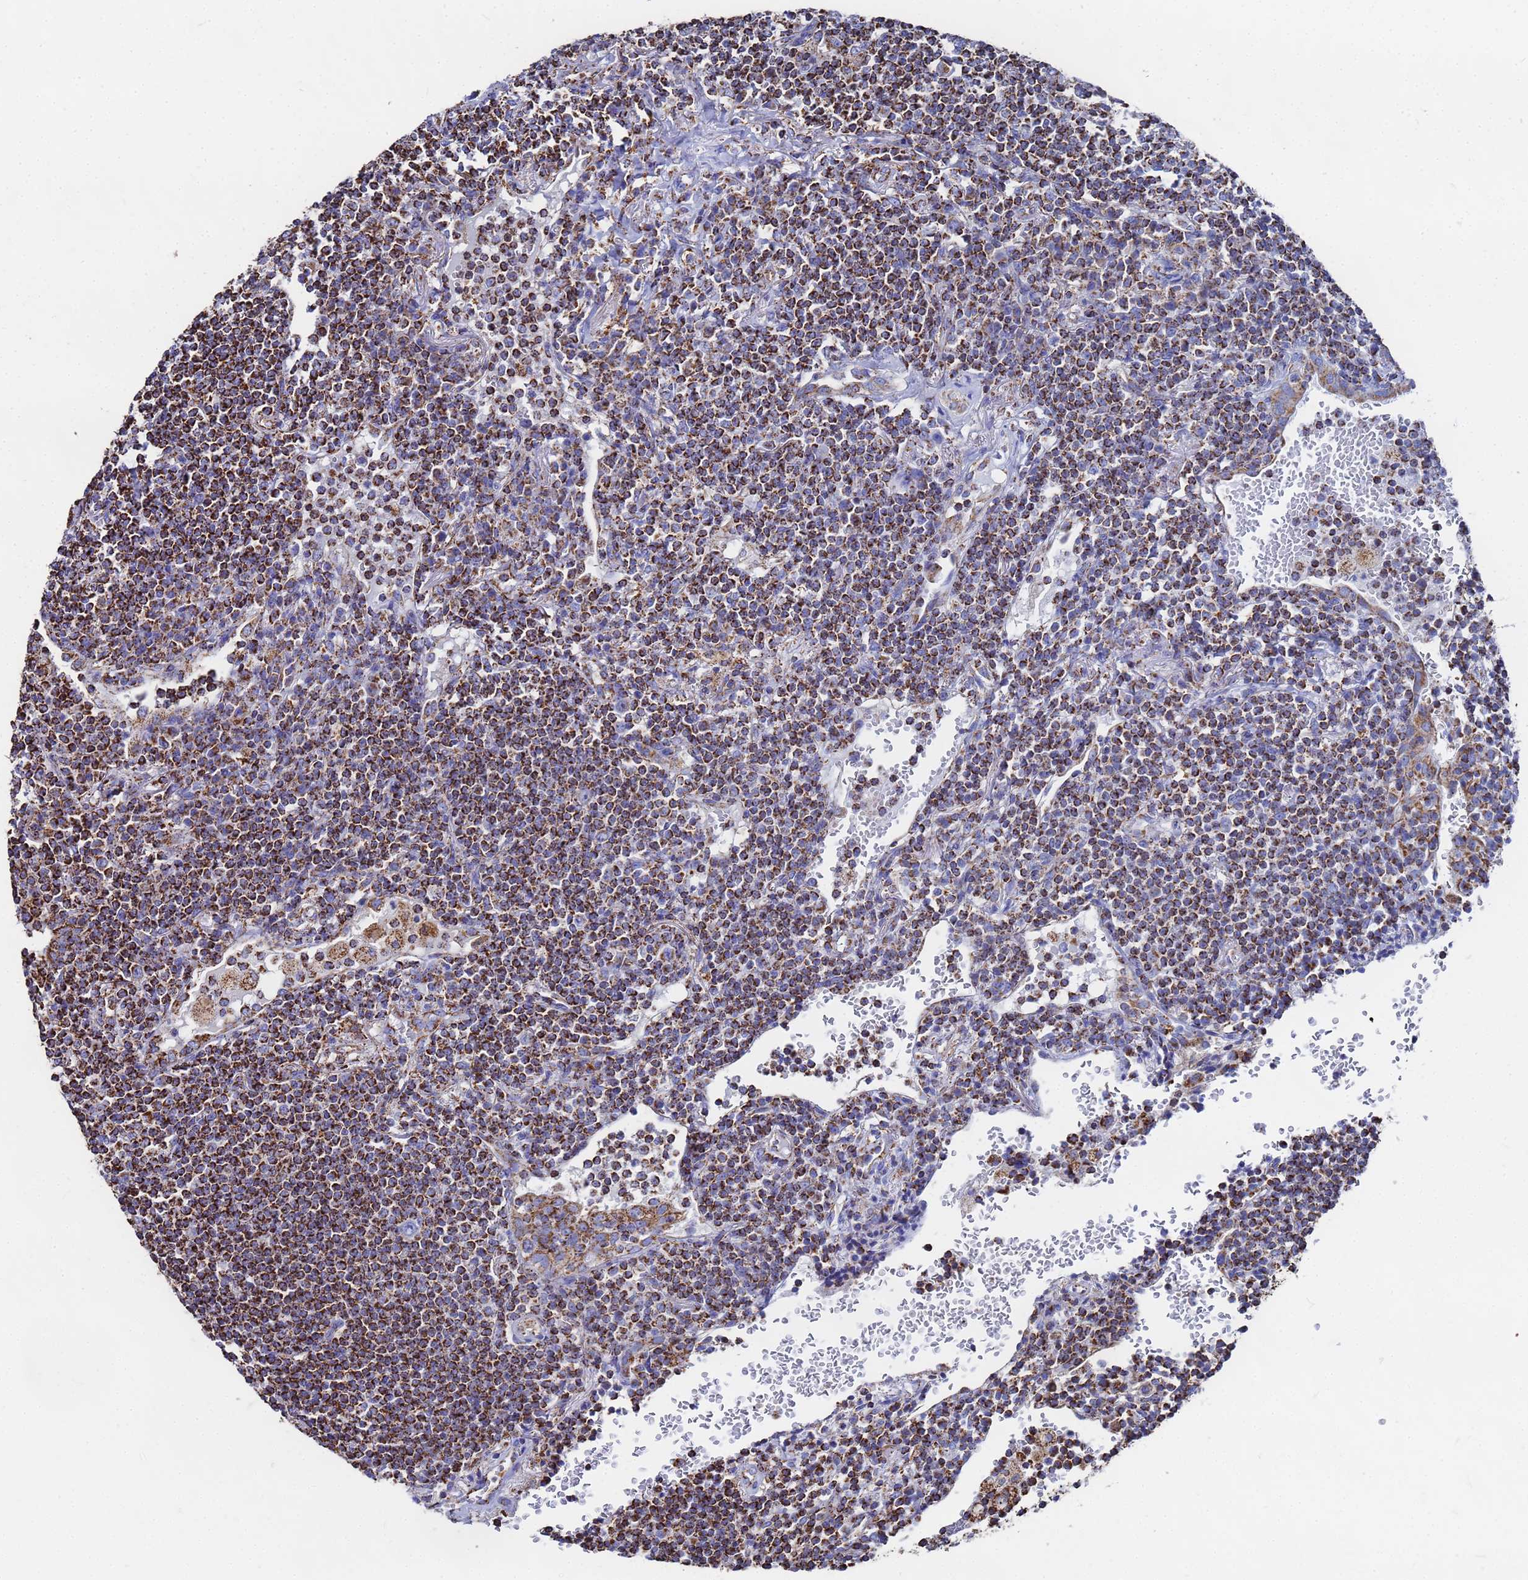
{"staining": {"intensity": "strong", "quantity": "25%-75%", "location": "cytoplasmic/membranous"}, "tissue": "lymphoma", "cell_type": "Tumor cells", "image_type": "cancer", "snomed": [{"axis": "morphology", "description": "Malignant lymphoma, non-Hodgkin's type, Low grade"}, {"axis": "topography", "description": "Lung"}], "caption": "IHC (DAB) staining of human lymphoma shows strong cytoplasmic/membranous protein positivity in about 25%-75% of tumor cells. The staining is performed using DAB (3,3'-diaminobenzidine) brown chromogen to label protein expression. The nuclei are counter-stained blue using hematoxylin.", "gene": "GLUD1", "patient": {"sex": "female", "age": 71}}